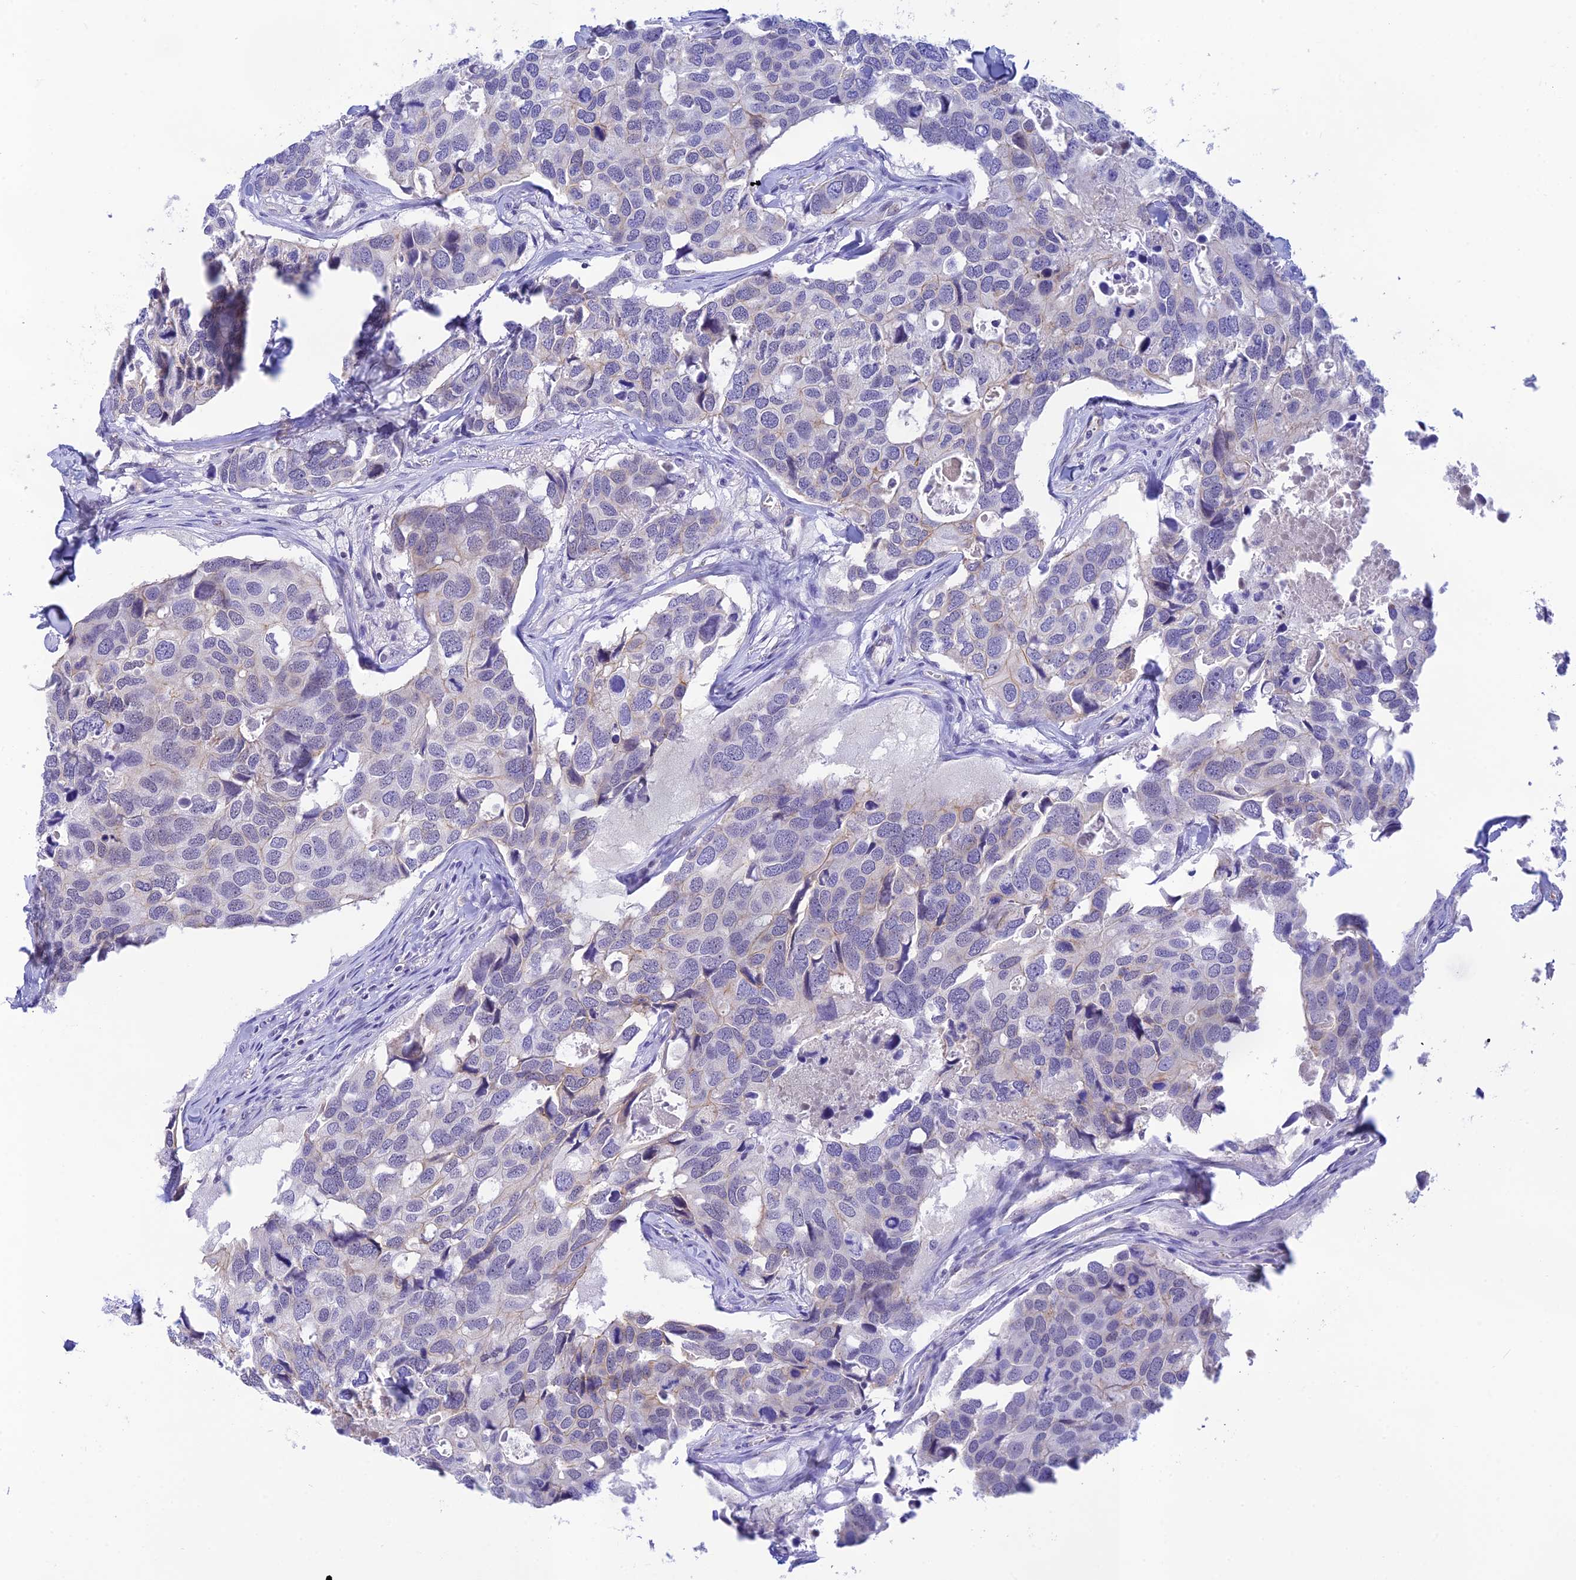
{"staining": {"intensity": "negative", "quantity": "none", "location": "none"}, "tissue": "breast cancer", "cell_type": "Tumor cells", "image_type": "cancer", "snomed": [{"axis": "morphology", "description": "Duct carcinoma"}, {"axis": "topography", "description": "Breast"}], "caption": "This is an immunohistochemistry (IHC) photomicrograph of breast cancer (infiltrating ductal carcinoma). There is no positivity in tumor cells.", "gene": "THAP11", "patient": {"sex": "female", "age": 83}}